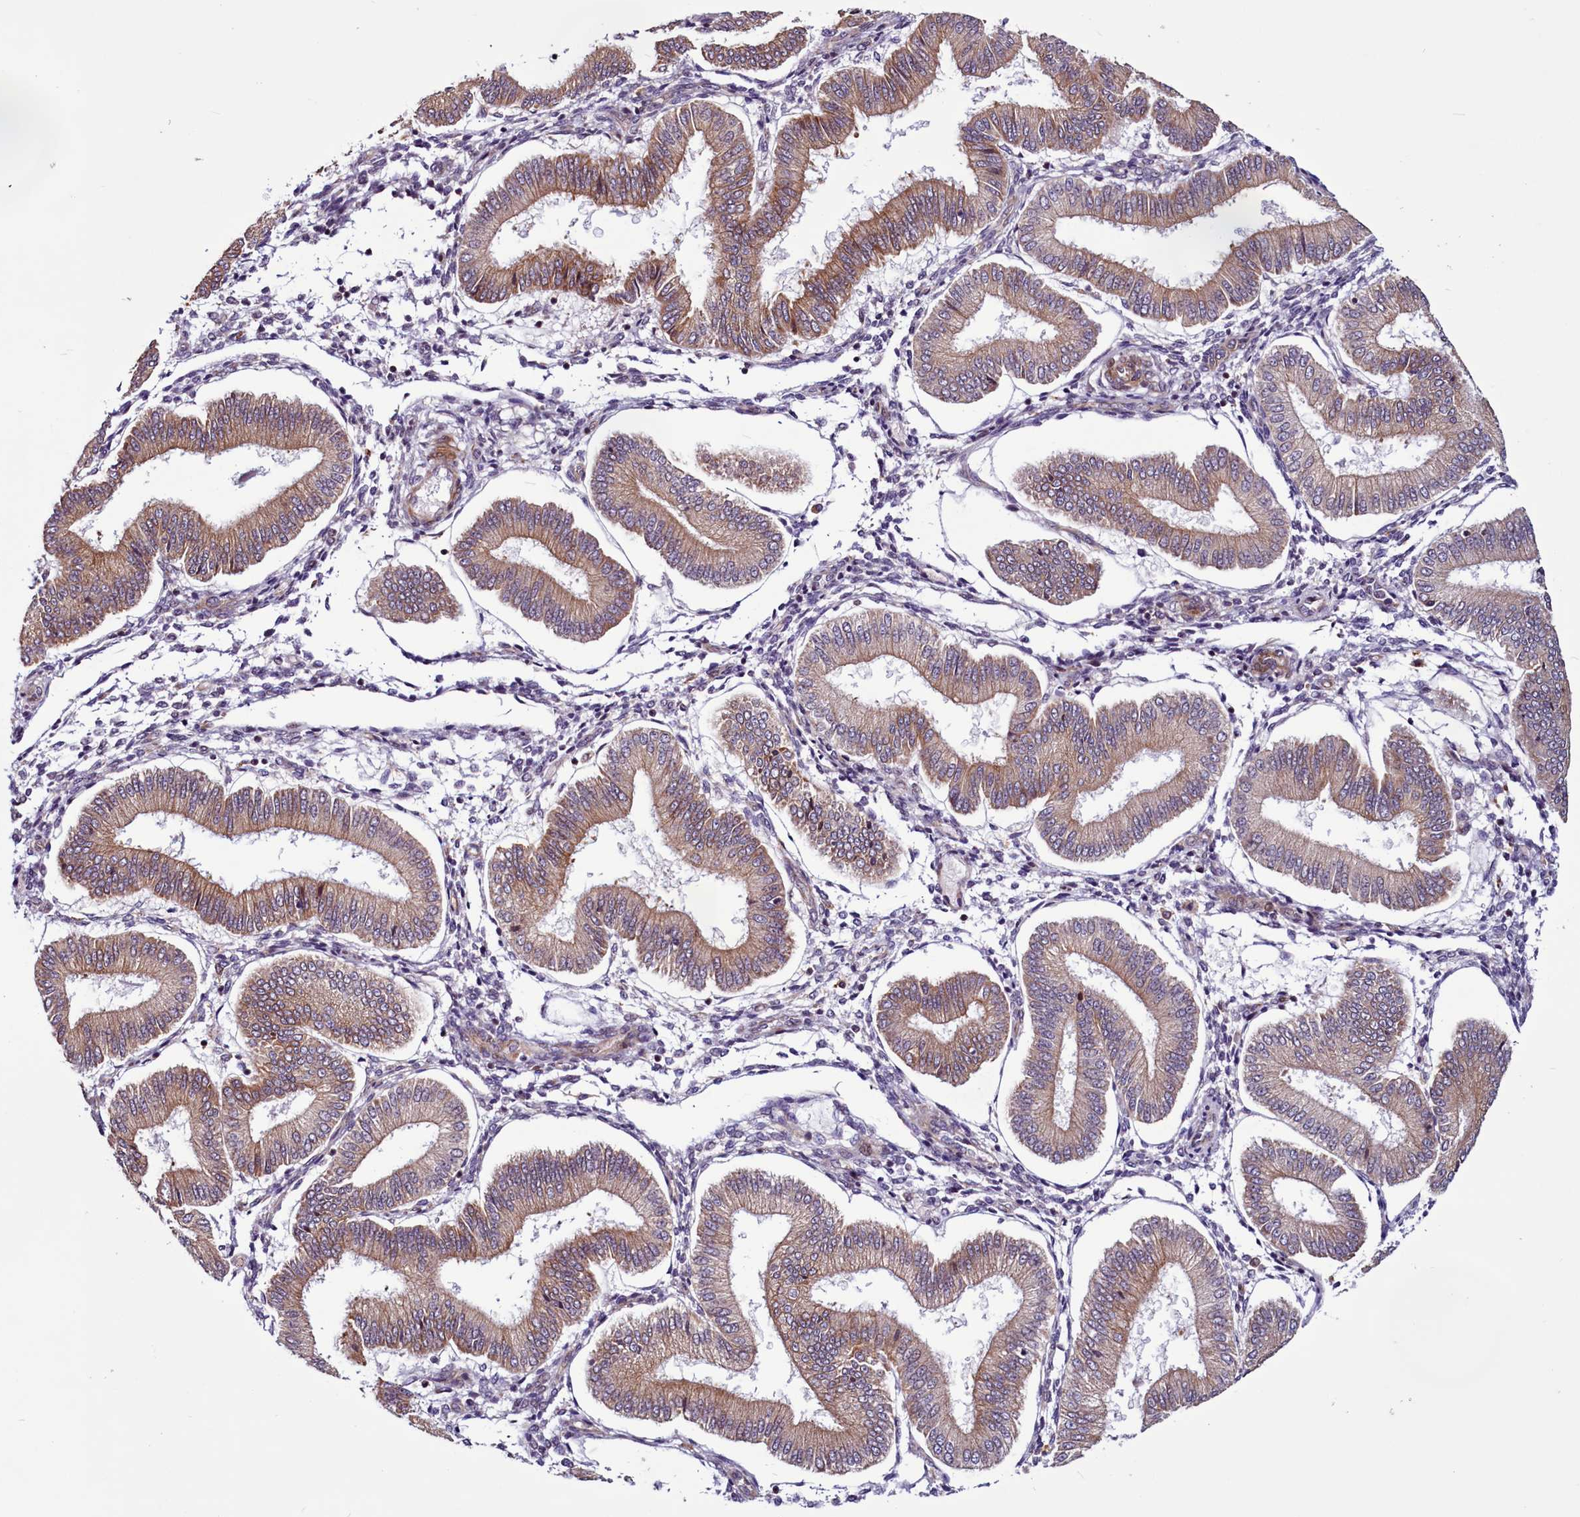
{"staining": {"intensity": "weak", "quantity": "<25%", "location": "cytoplasmic/membranous"}, "tissue": "endometrium", "cell_type": "Cells in endometrial stroma", "image_type": "normal", "snomed": [{"axis": "morphology", "description": "Normal tissue, NOS"}, {"axis": "topography", "description": "Endometrium"}], "caption": "Photomicrograph shows no protein positivity in cells in endometrial stroma of unremarkable endometrium. (Stains: DAB IHC with hematoxylin counter stain, Microscopy: brightfield microscopy at high magnification).", "gene": "MCRIP1", "patient": {"sex": "female", "age": 39}}